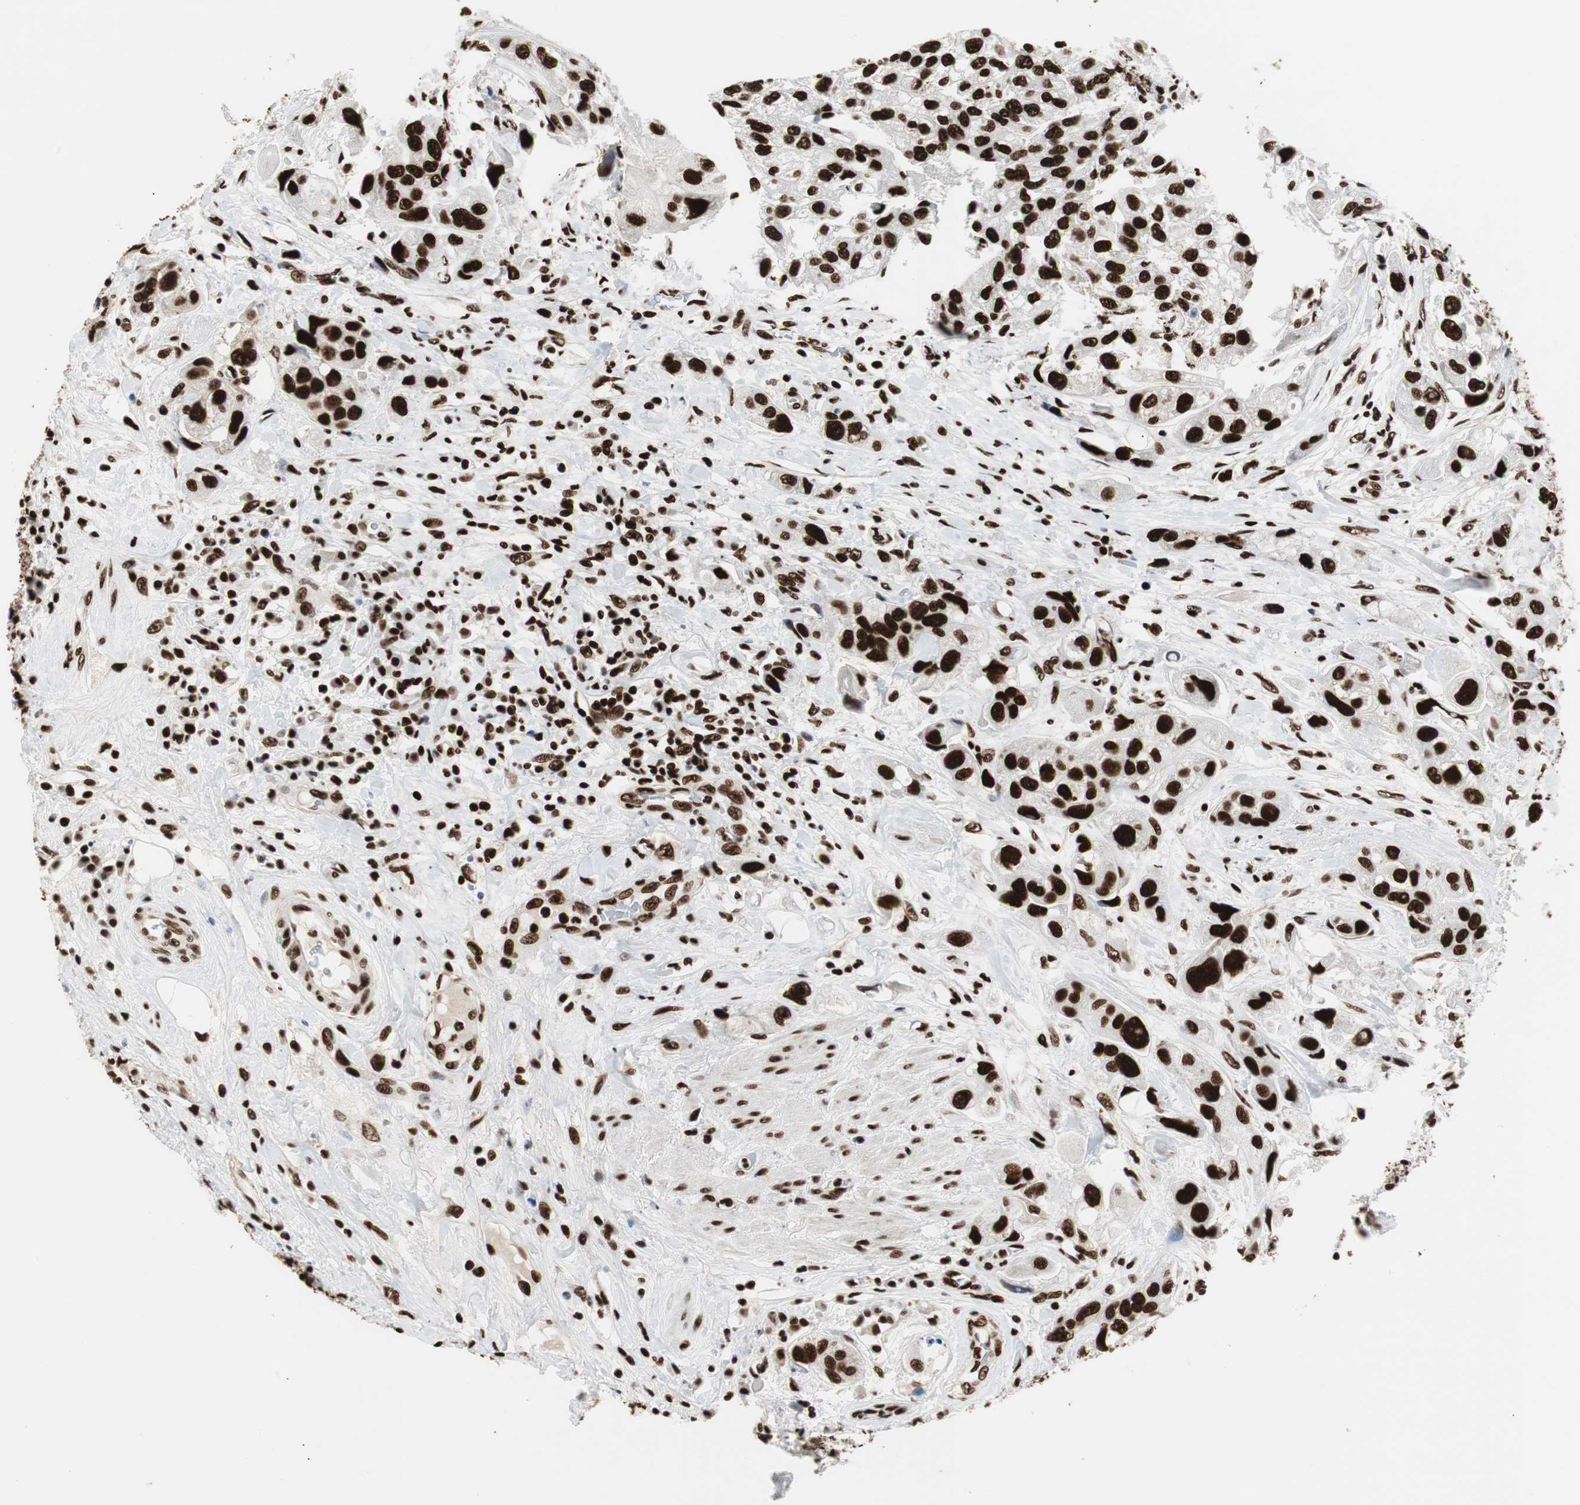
{"staining": {"intensity": "strong", "quantity": ">75%", "location": "nuclear"}, "tissue": "urothelial cancer", "cell_type": "Tumor cells", "image_type": "cancer", "snomed": [{"axis": "morphology", "description": "Urothelial carcinoma, High grade"}, {"axis": "topography", "description": "Urinary bladder"}], "caption": "This histopathology image displays immunohistochemistry (IHC) staining of urothelial cancer, with high strong nuclear expression in approximately >75% of tumor cells.", "gene": "MTA2", "patient": {"sex": "female", "age": 64}}